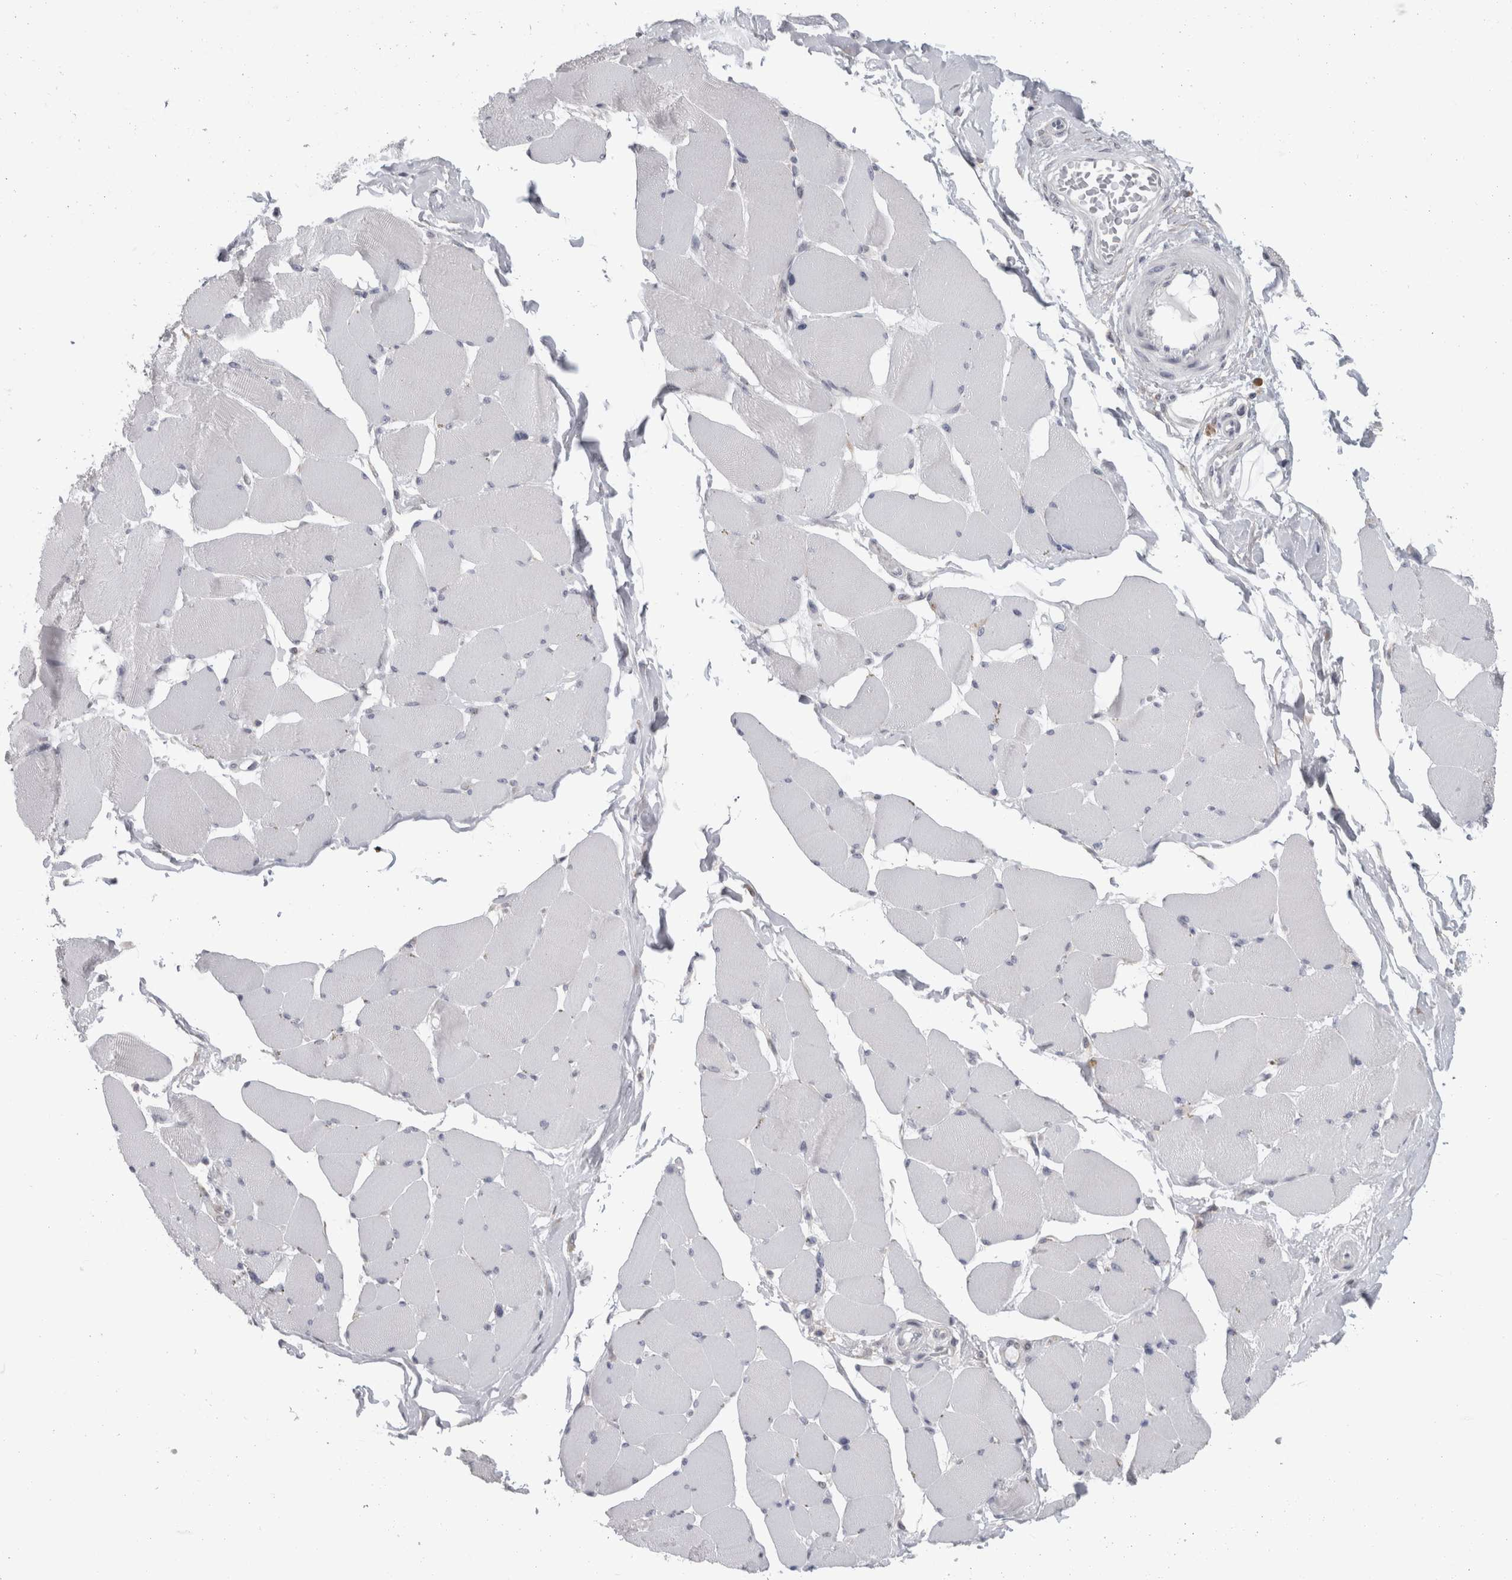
{"staining": {"intensity": "negative", "quantity": "none", "location": "none"}, "tissue": "skeletal muscle", "cell_type": "Myocytes", "image_type": "normal", "snomed": [{"axis": "morphology", "description": "Normal tissue, NOS"}, {"axis": "topography", "description": "Skin"}, {"axis": "topography", "description": "Skeletal muscle"}], "caption": "Photomicrograph shows no significant protein staining in myocytes of benign skeletal muscle.", "gene": "TMEM242", "patient": {"sex": "male", "age": 83}}